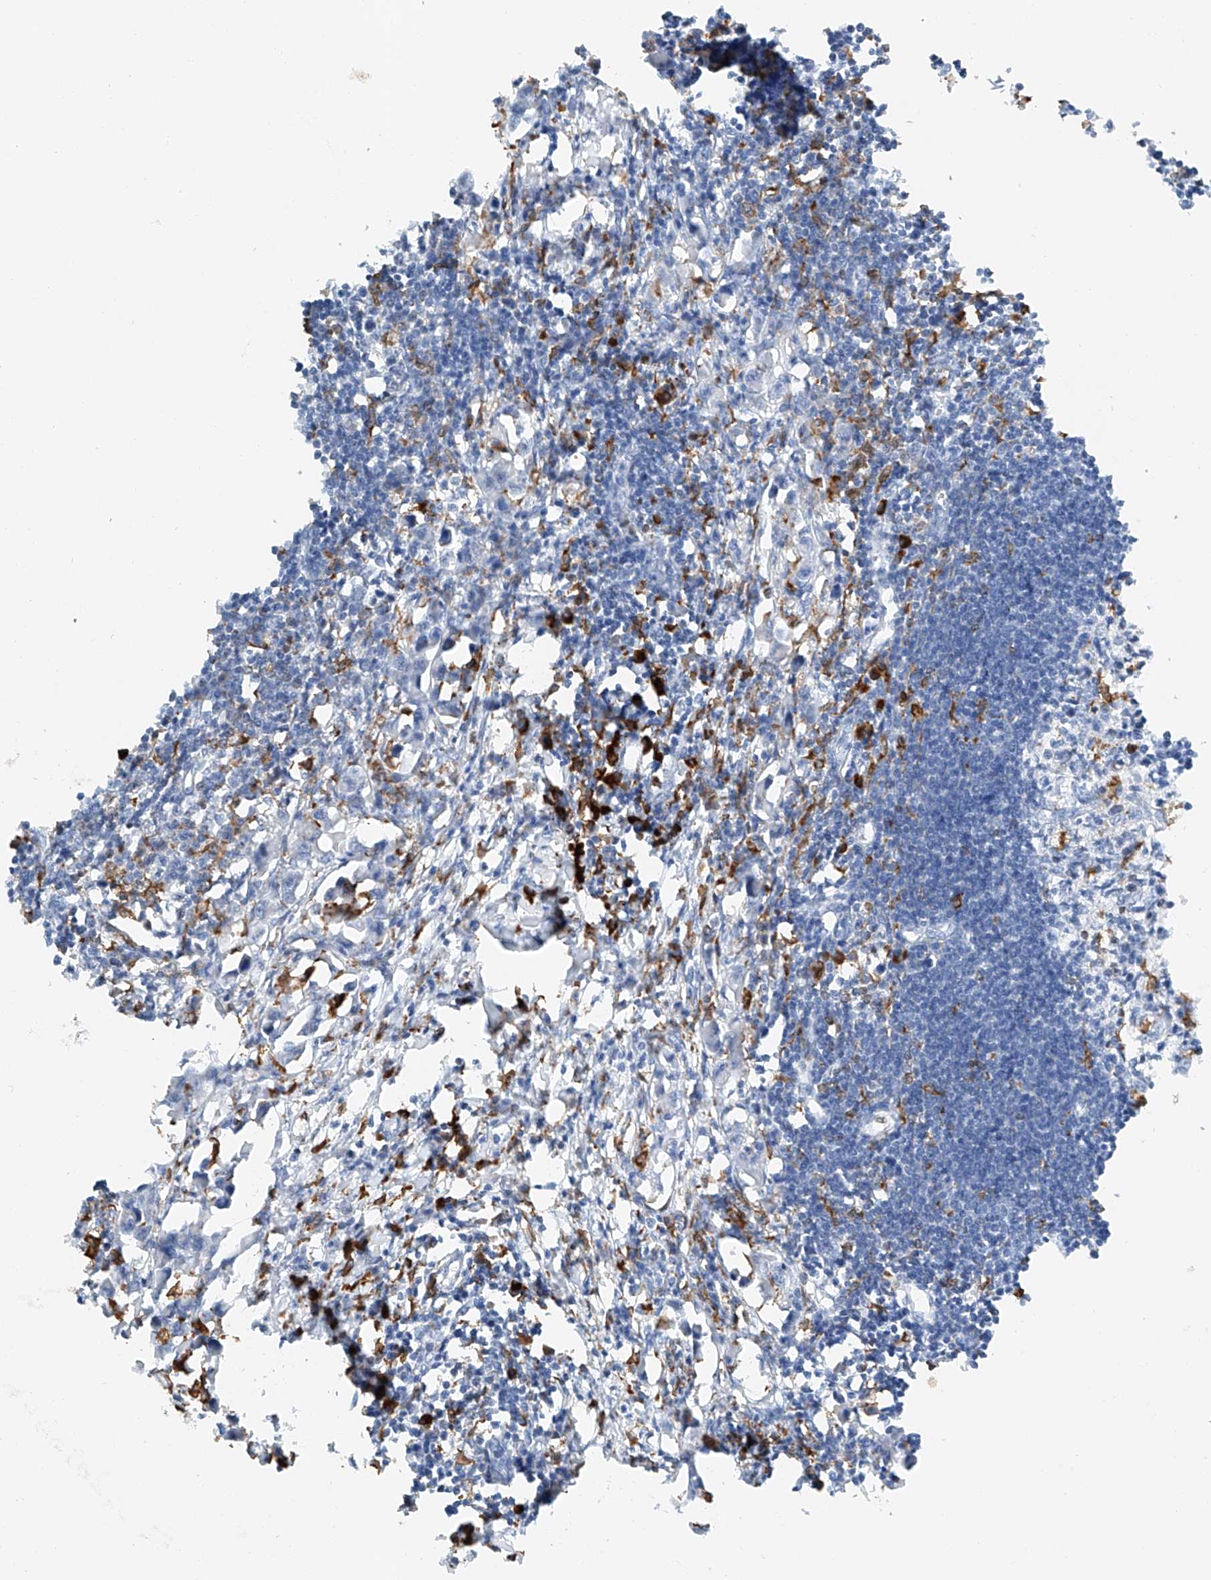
{"staining": {"intensity": "moderate", "quantity": "<25%", "location": "cytoplasmic/membranous"}, "tissue": "lymph node", "cell_type": "Germinal center cells", "image_type": "normal", "snomed": [{"axis": "morphology", "description": "Normal tissue, NOS"}, {"axis": "morphology", "description": "Malignant melanoma, Metastatic site"}, {"axis": "topography", "description": "Lymph node"}], "caption": "About <25% of germinal center cells in unremarkable lymph node show moderate cytoplasmic/membranous protein staining as visualized by brown immunohistochemical staining.", "gene": "TBXAS1", "patient": {"sex": "male", "age": 41}}